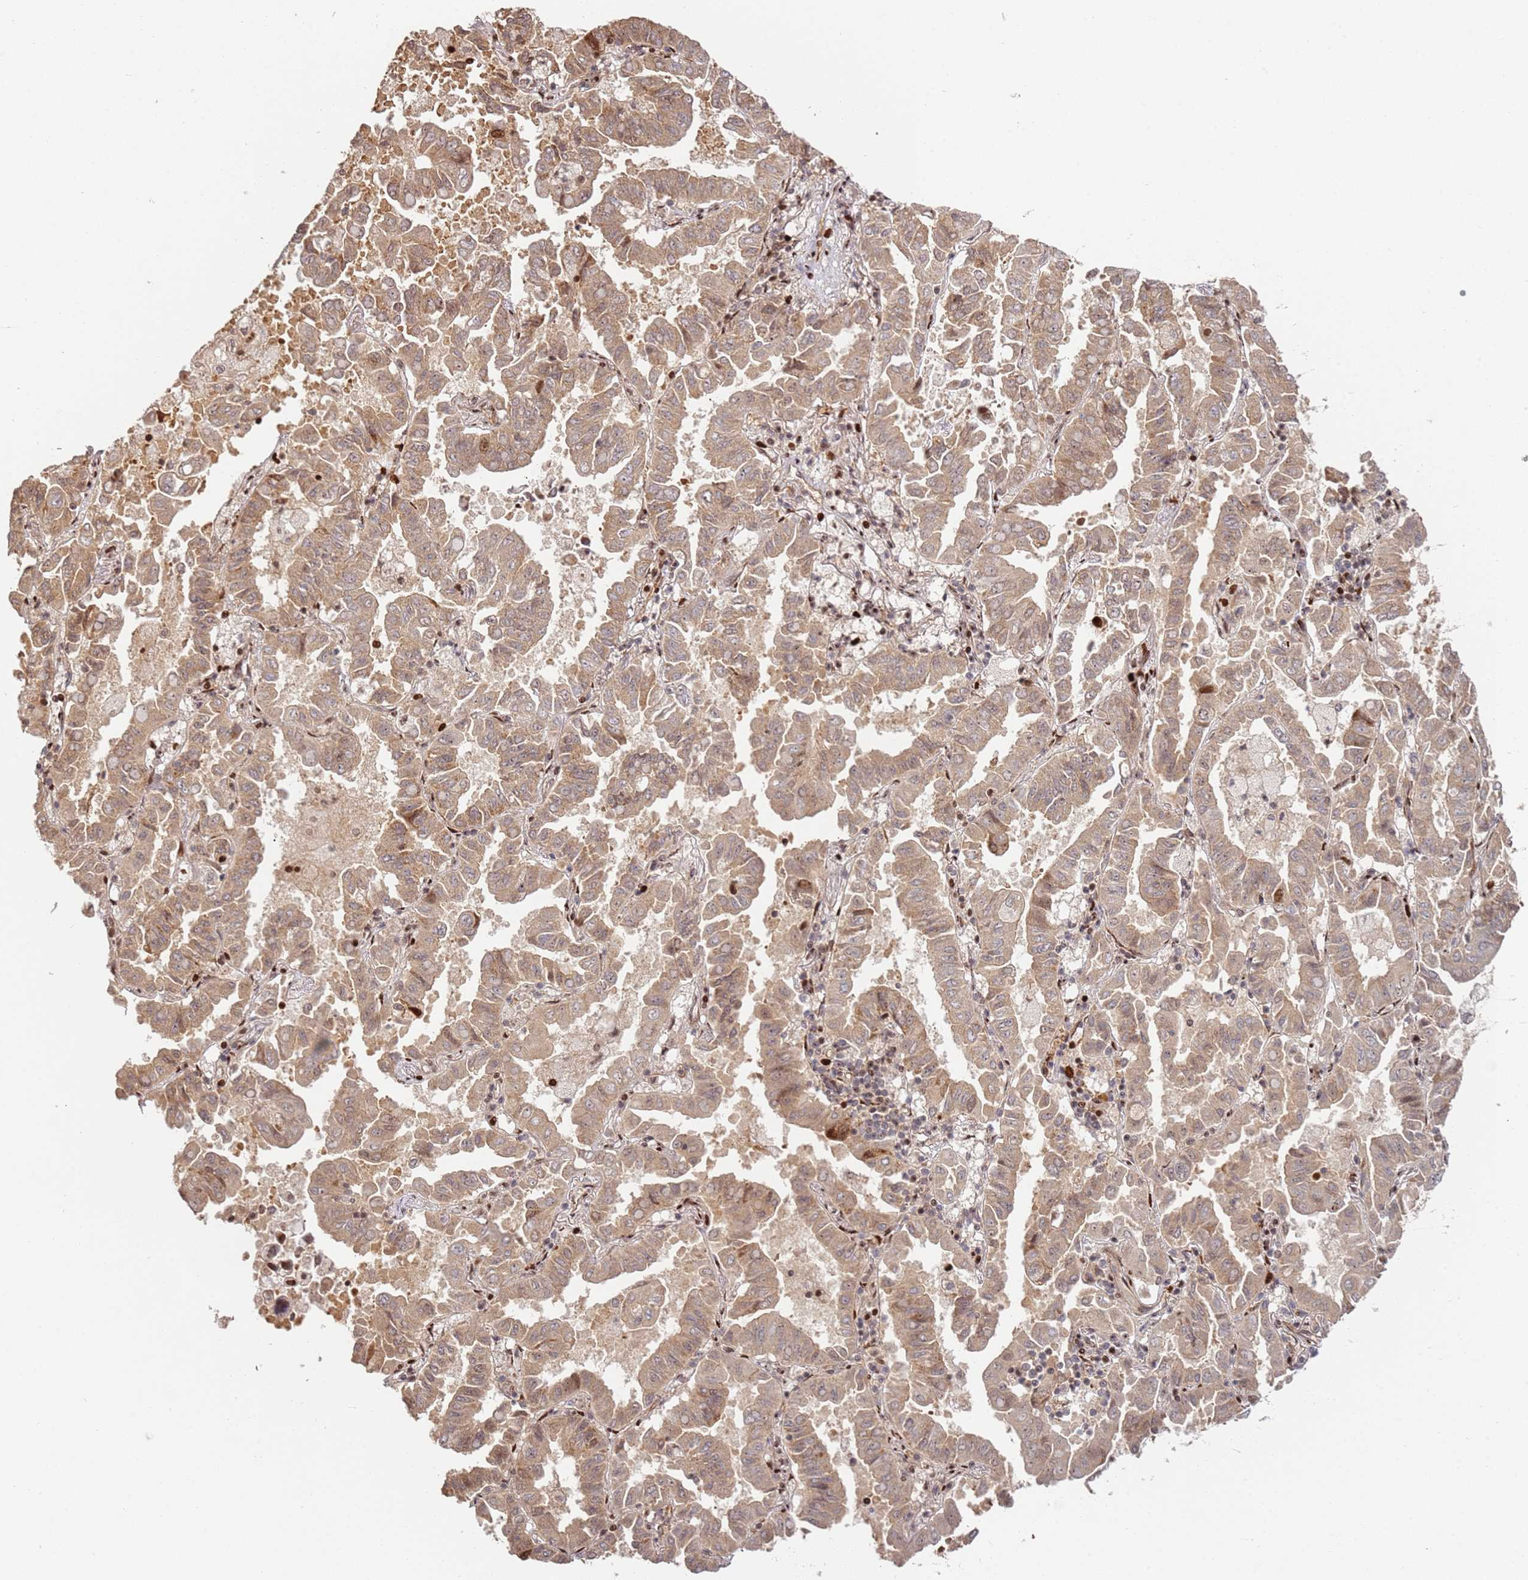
{"staining": {"intensity": "moderate", "quantity": ">75%", "location": "cytoplasmic/membranous,nuclear"}, "tissue": "lung cancer", "cell_type": "Tumor cells", "image_type": "cancer", "snomed": [{"axis": "morphology", "description": "Adenocarcinoma, NOS"}, {"axis": "topography", "description": "Lung"}], "caption": "A medium amount of moderate cytoplasmic/membranous and nuclear expression is seen in about >75% of tumor cells in lung adenocarcinoma tissue.", "gene": "TMEM233", "patient": {"sex": "male", "age": 64}}